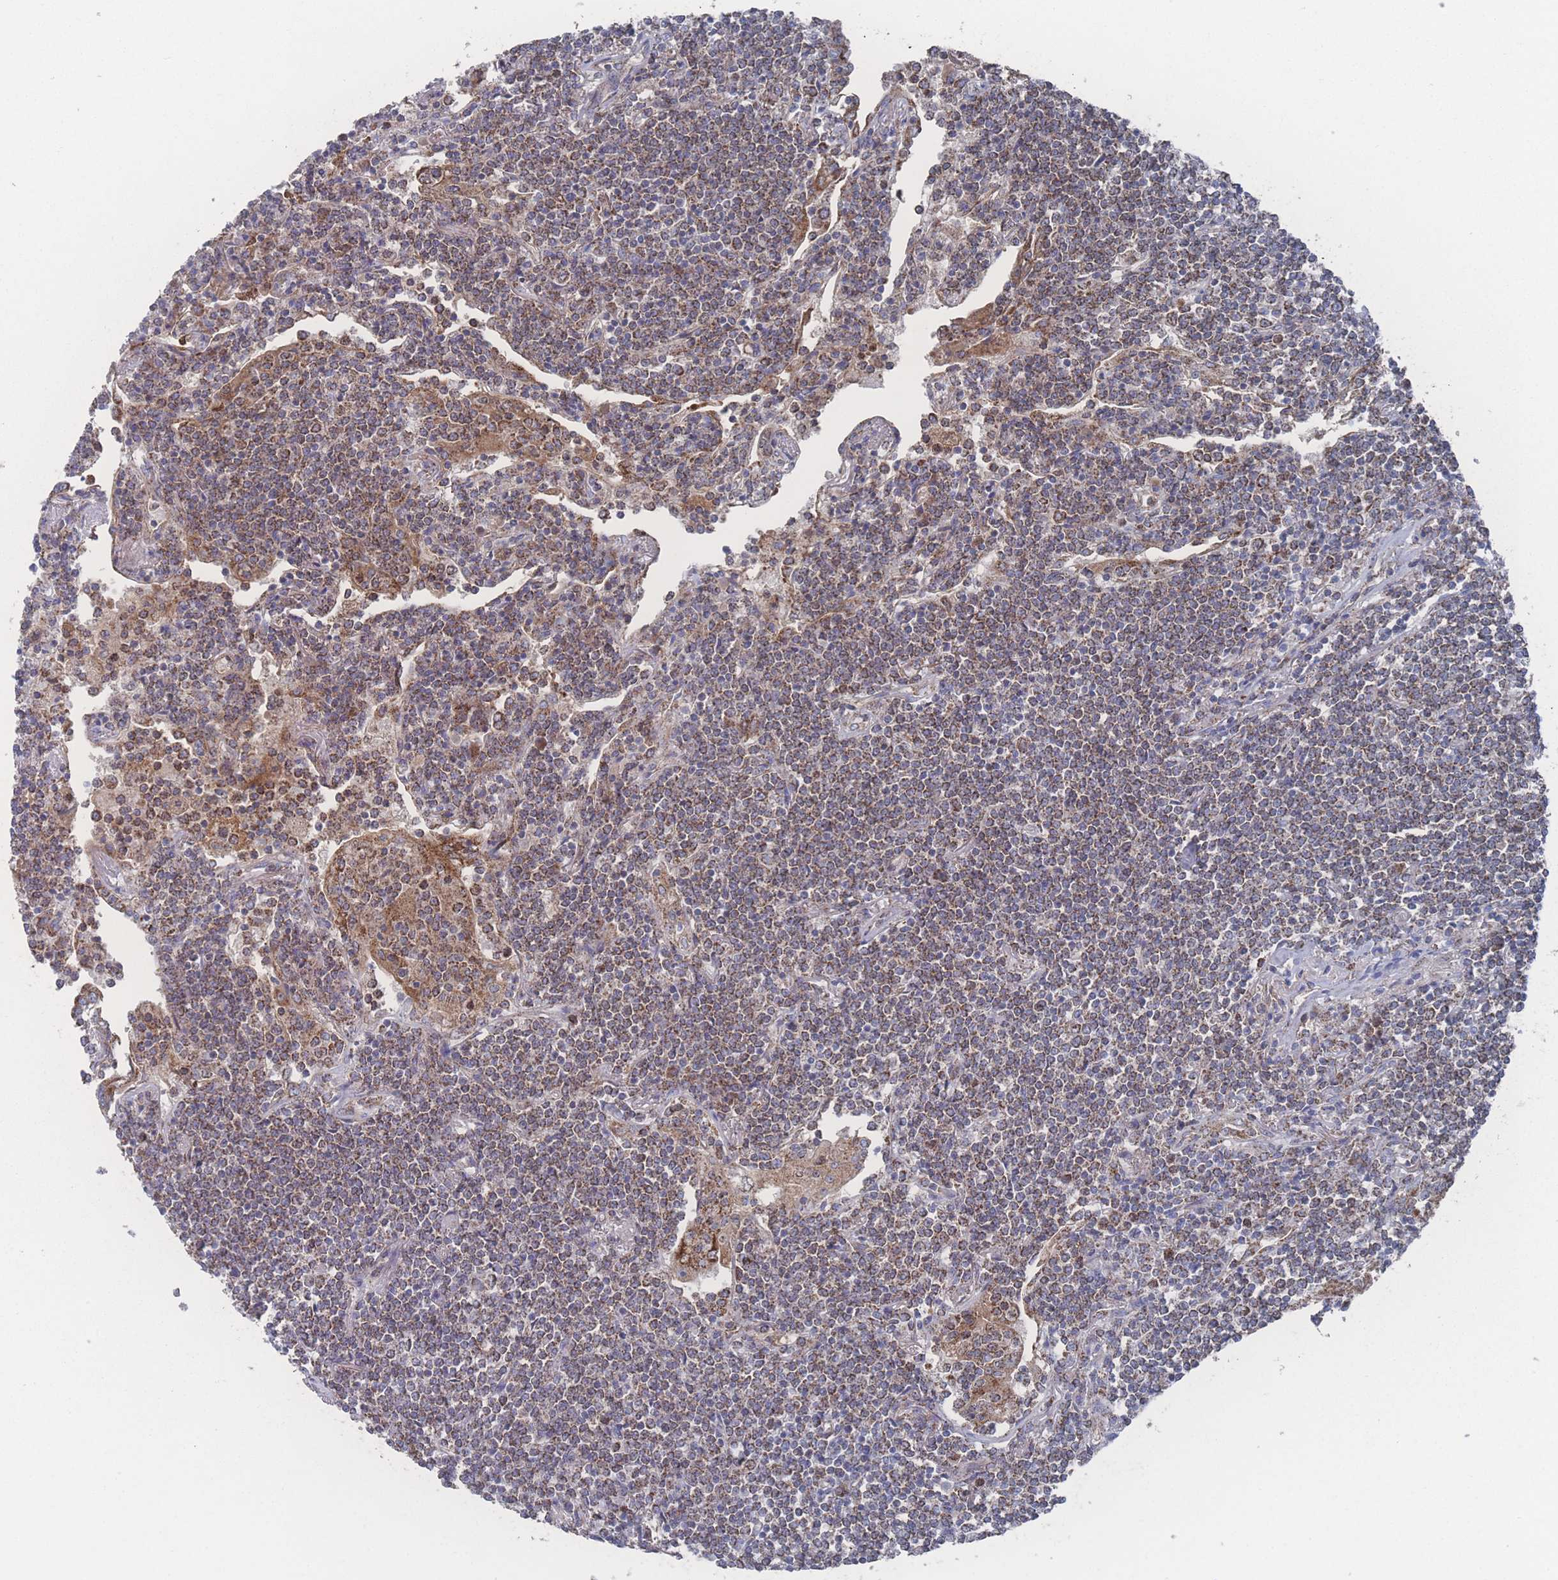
{"staining": {"intensity": "moderate", "quantity": ">75%", "location": "cytoplasmic/membranous"}, "tissue": "lymphoma", "cell_type": "Tumor cells", "image_type": "cancer", "snomed": [{"axis": "morphology", "description": "Malignant lymphoma, non-Hodgkin's type, Low grade"}, {"axis": "topography", "description": "Lung"}], "caption": "Approximately >75% of tumor cells in human low-grade malignant lymphoma, non-Hodgkin's type exhibit moderate cytoplasmic/membranous protein staining as visualized by brown immunohistochemical staining.", "gene": "PEX14", "patient": {"sex": "female", "age": 71}}